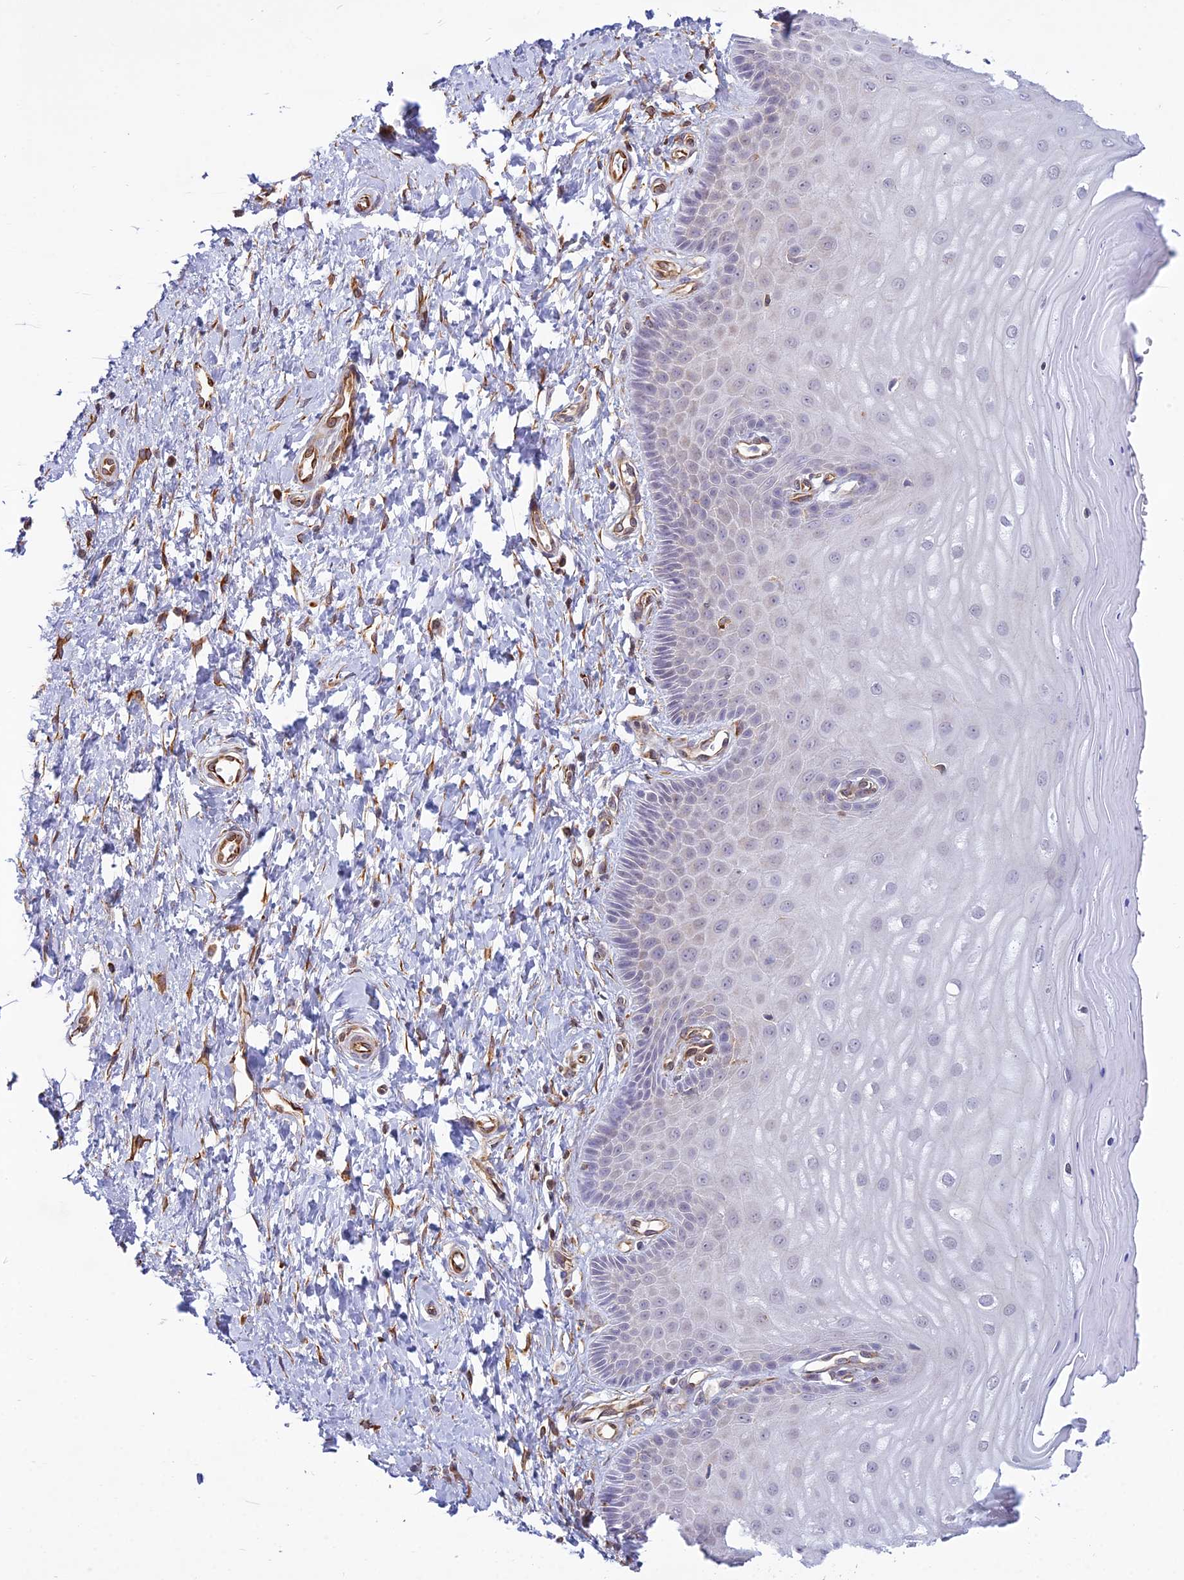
{"staining": {"intensity": "negative", "quantity": "none", "location": "none"}, "tissue": "cervix", "cell_type": "Glandular cells", "image_type": "normal", "snomed": [{"axis": "morphology", "description": "Normal tissue, NOS"}, {"axis": "topography", "description": "Cervix"}], "caption": "Cervix stained for a protein using immunohistochemistry (IHC) demonstrates no staining glandular cells.", "gene": "SAPCD2", "patient": {"sex": "female", "age": 55}}